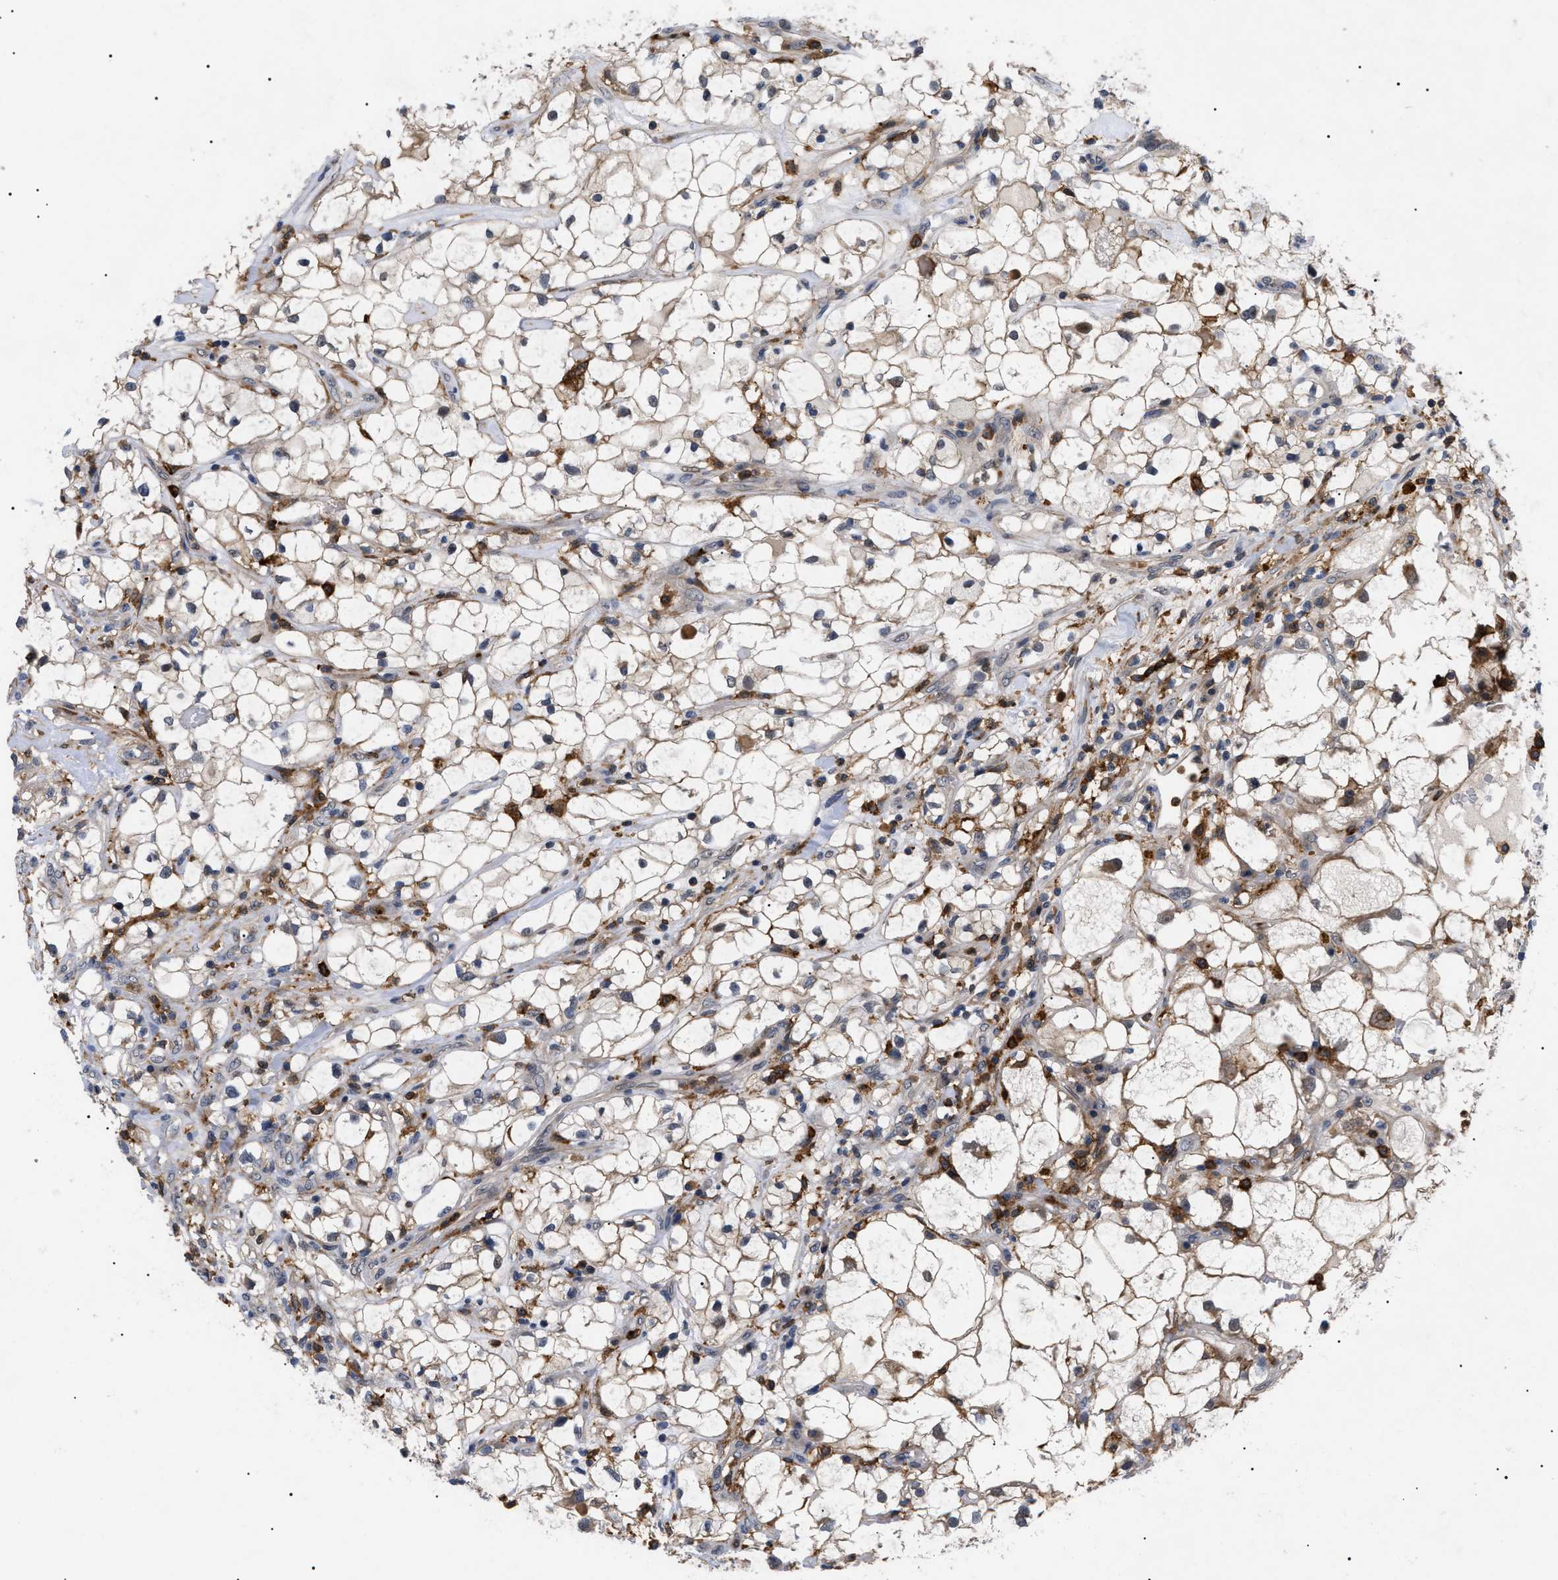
{"staining": {"intensity": "weak", "quantity": "<25%", "location": "cytoplasmic/membranous"}, "tissue": "renal cancer", "cell_type": "Tumor cells", "image_type": "cancer", "snomed": [{"axis": "morphology", "description": "Adenocarcinoma, NOS"}, {"axis": "topography", "description": "Kidney"}], "caption": "This is a image of immunohistochemistry (IHC) staining of renal cancer, which shows no staining in tumor cells.", "gene": "CD300A", "patient": {"sex": "female", "age": 60}}